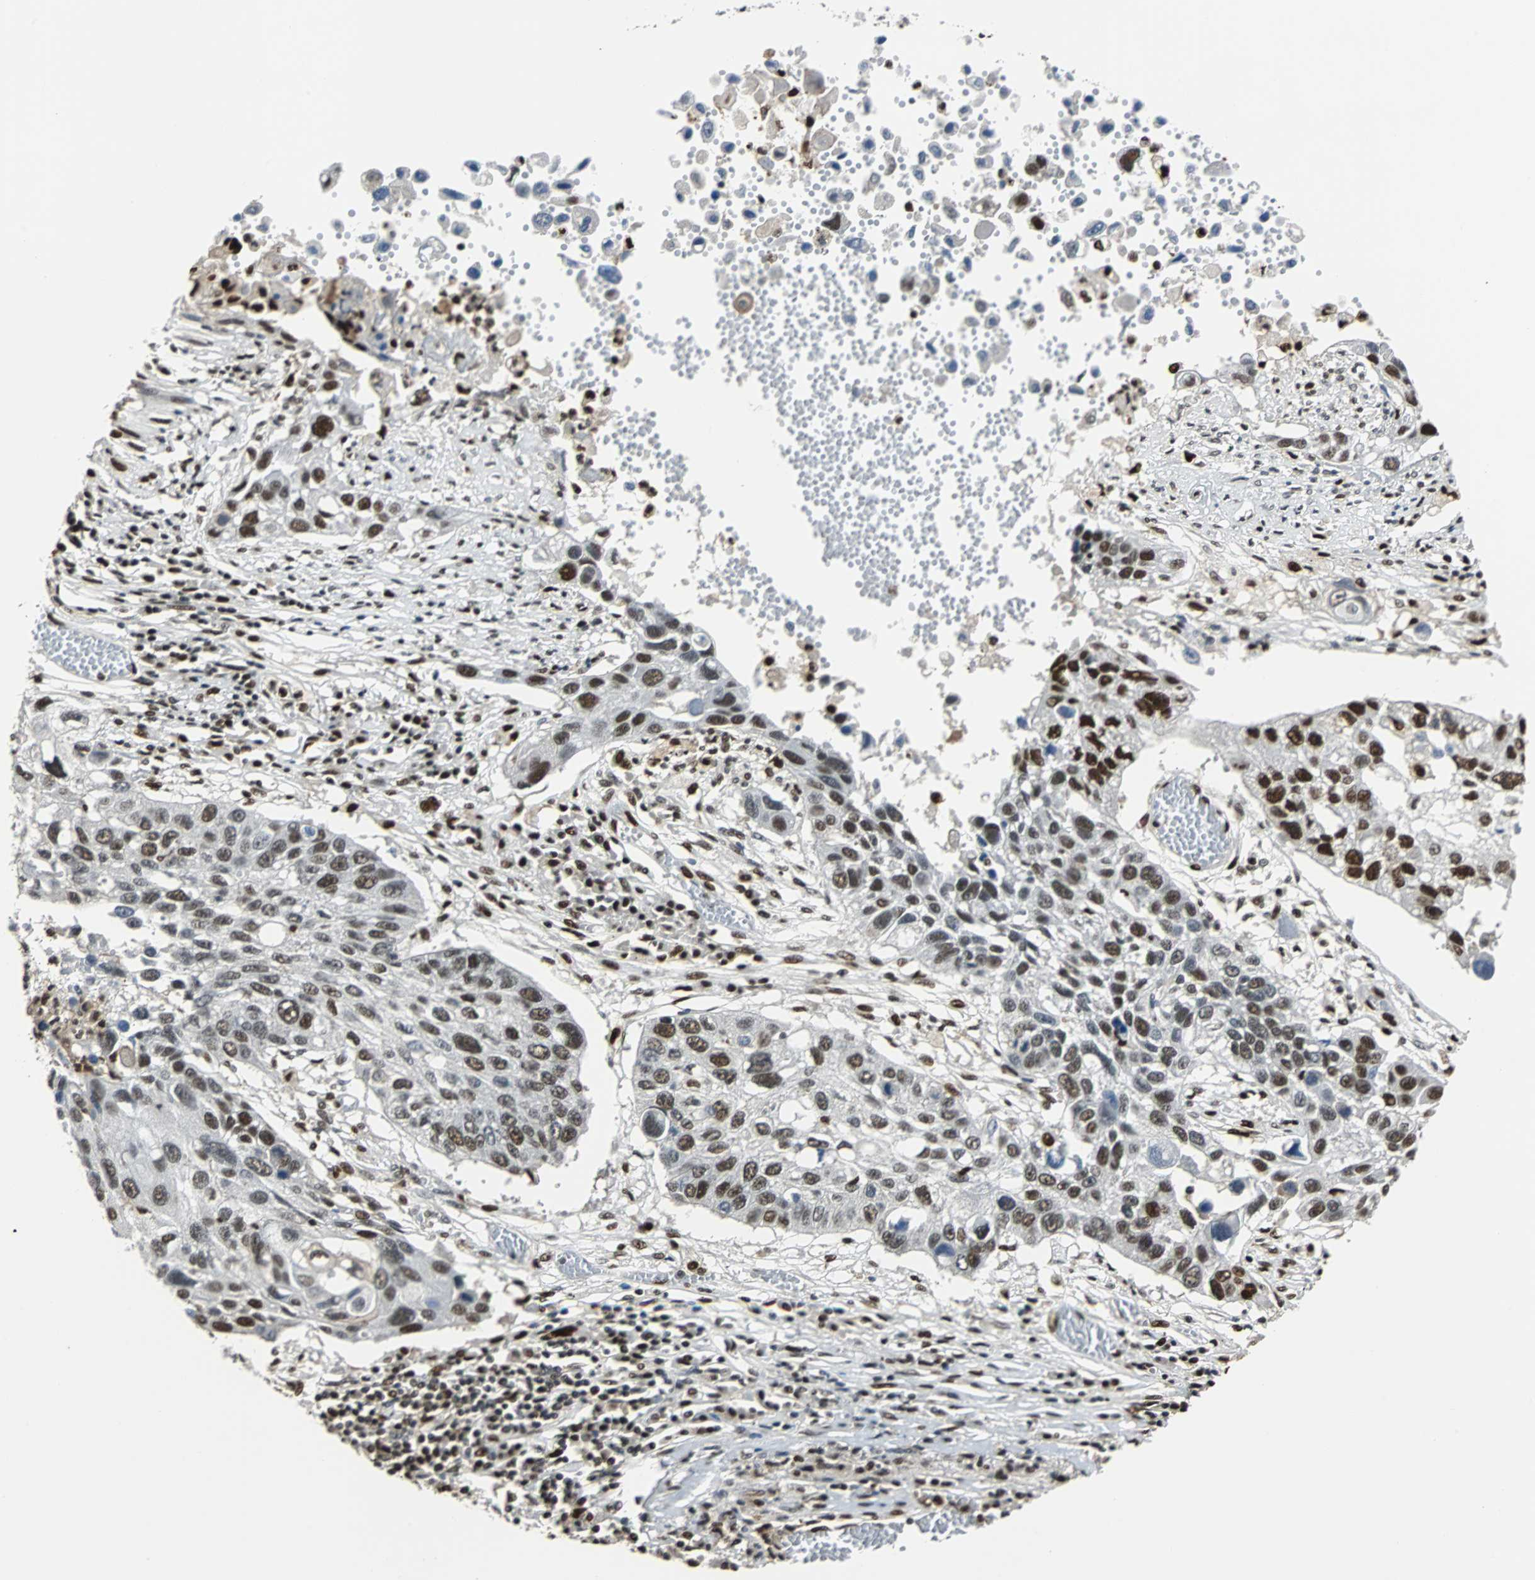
{"staining": {"intensity": "moderate", "quantity": ">75%", "location": "nuclear"}, "tissue": "lung cancer", "cell_type": "Tumor cells", "image_type": "cancer", "snomed": [{"axis": "morphology", "description": "Squamous cell carcinoma, NOS"}, {"axis": "topography", "description": "Lung"}], "caption": "IHC (DAB) staining of human lung squamous cell carcinoma shows moderate nuclear protein positivity in approximately >75% of tumor cells.", "gene": "XRCC4", "patient": {"sex": "male", "age": 71}}